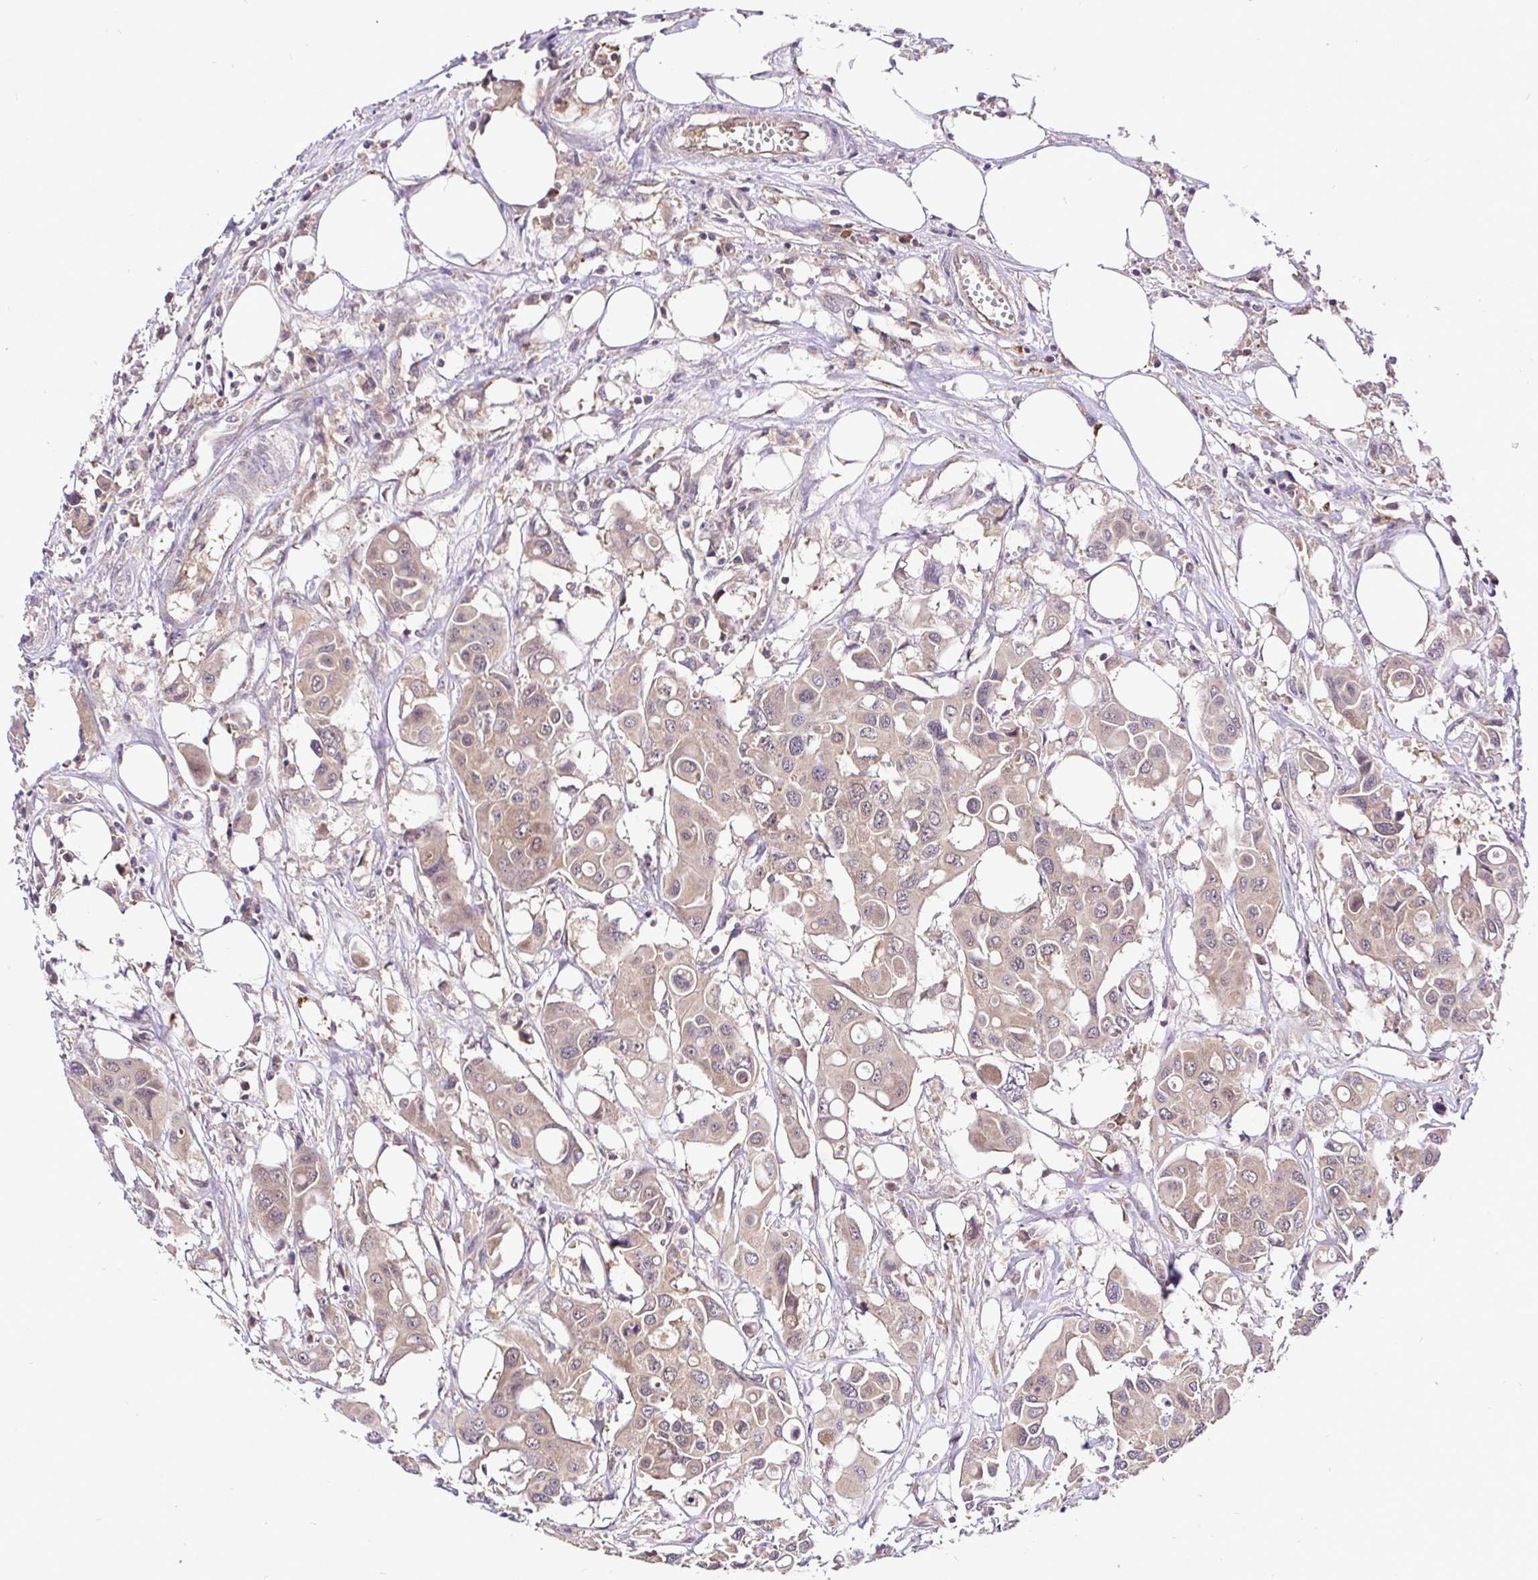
{"staining": {"intensity": "weak", "quantity": ">75%", "location": "cytoplasmic/membranous,nuclear"}, "tissue": "colorectal cancer", "cell_type": "Tumor cells", "image_type": "cancer", "snomed": [{"axis": "morphology", "description": "Adenocarcinoma, NOS"}, {"axis": "topography", "description": "Colon"}], "caption": "Human colorectal cancer (adenocarcinoma) stained for a protein (brown) demonstrates weak cytoplasmic/membranous and nuclear positive positivity in approximately >75% of tumor cells.", "gene": "UBE2M", "patient": {"sex": "male", "age": 77}}